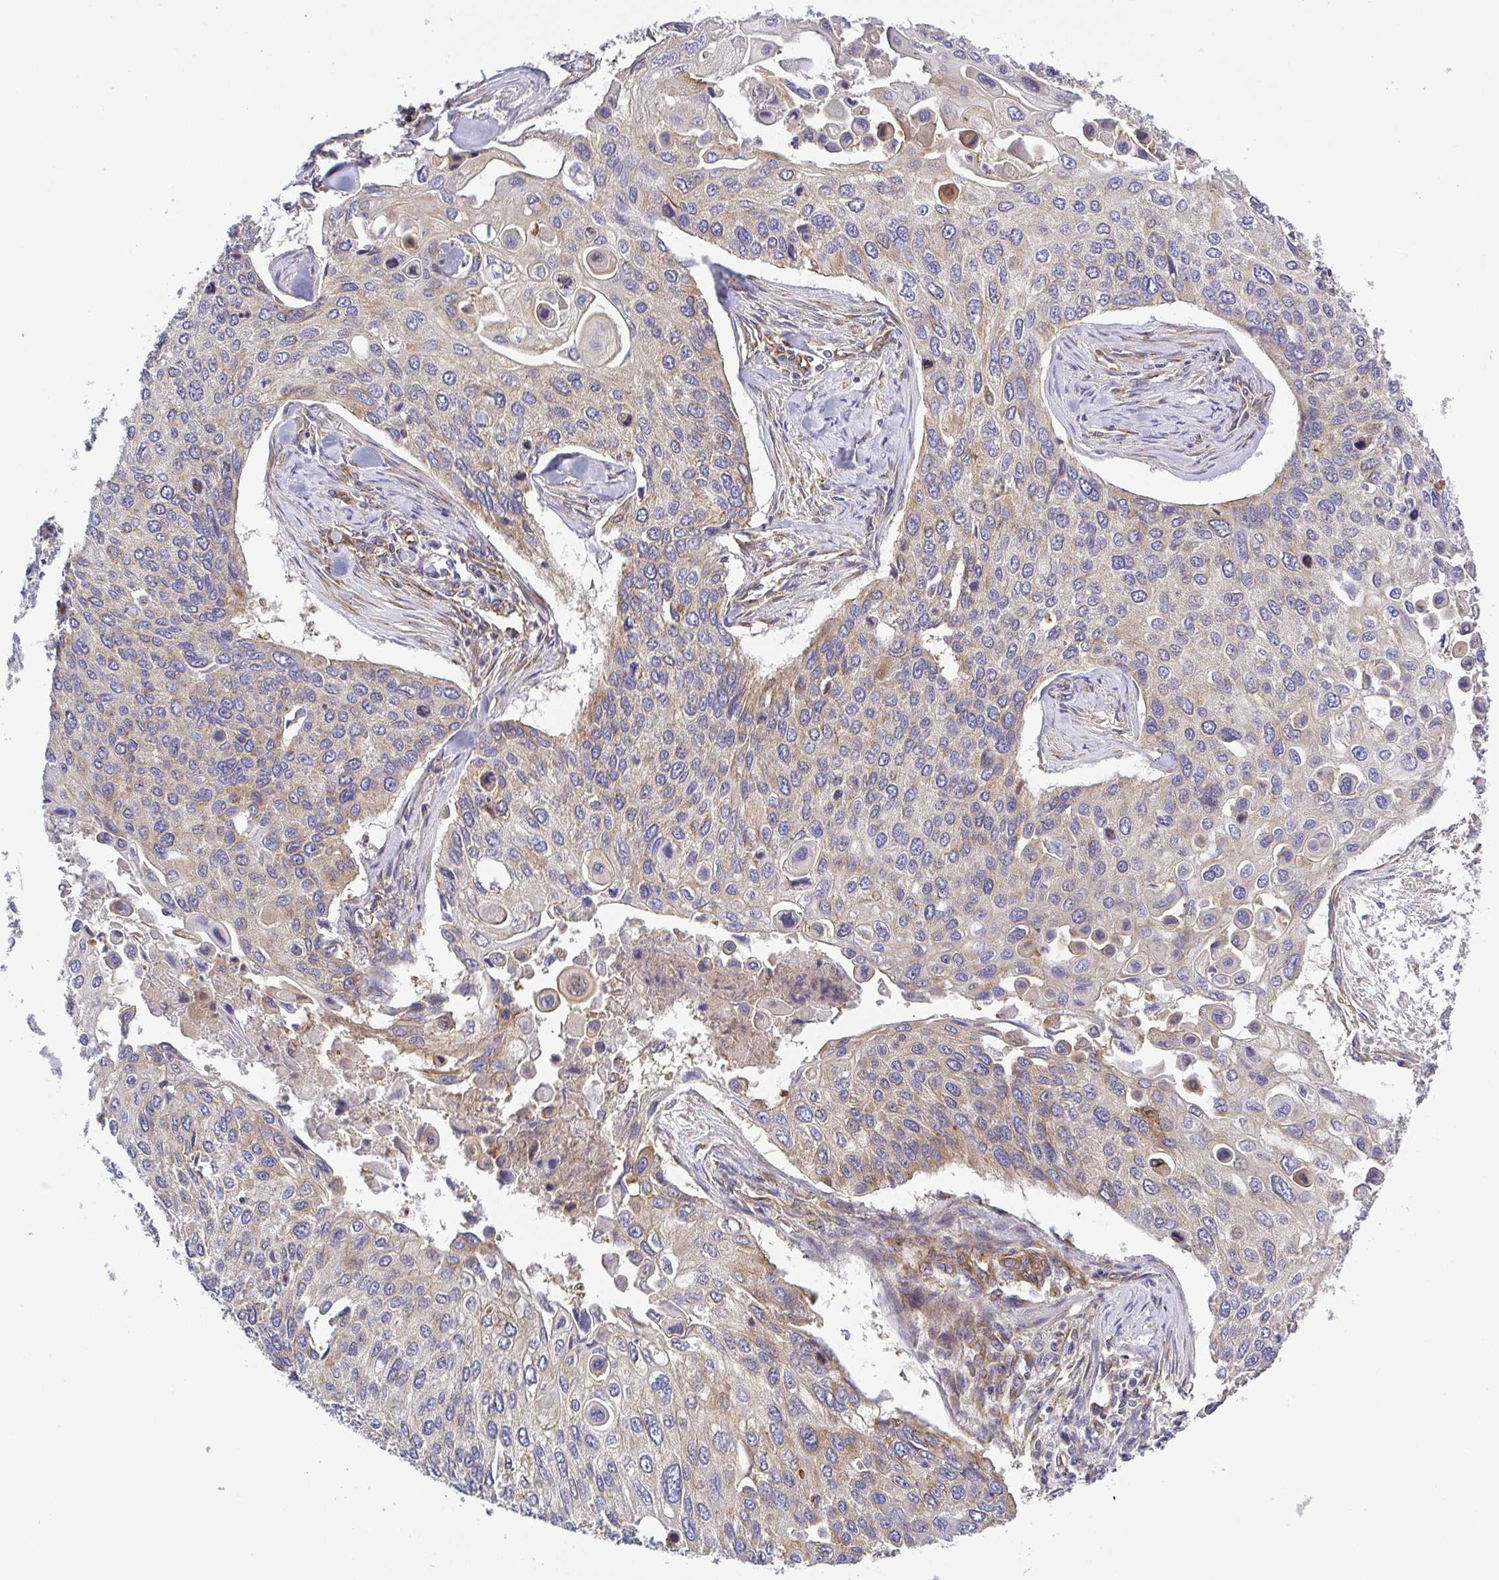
{"staining": {"intensity": "moderate", "quantity": "<25%", "location": "cytoplasmic/membranous"}, "tissue": "lung cancer", "cell_type": "Tumor cells", "image_type": "cancer", "snomed": [{"axis": "morphology", "description": "Squamous cell carcinoma, NOS"}, {"axis": "morphology", "description": "Squamous cell carcinoma, metastatic, NOS"}, {"axis": "topography", "description": "Lung"}], "caption": "Approximately <25% of tumor cells in lung cancer (squamous cell carcinoma) display moderate cytoplasmic/membranous protein positivity as visualized by brown immunohistochemical staining.", "gene": "KIF5B", "patient": {"sex": "male", "age": 63}}